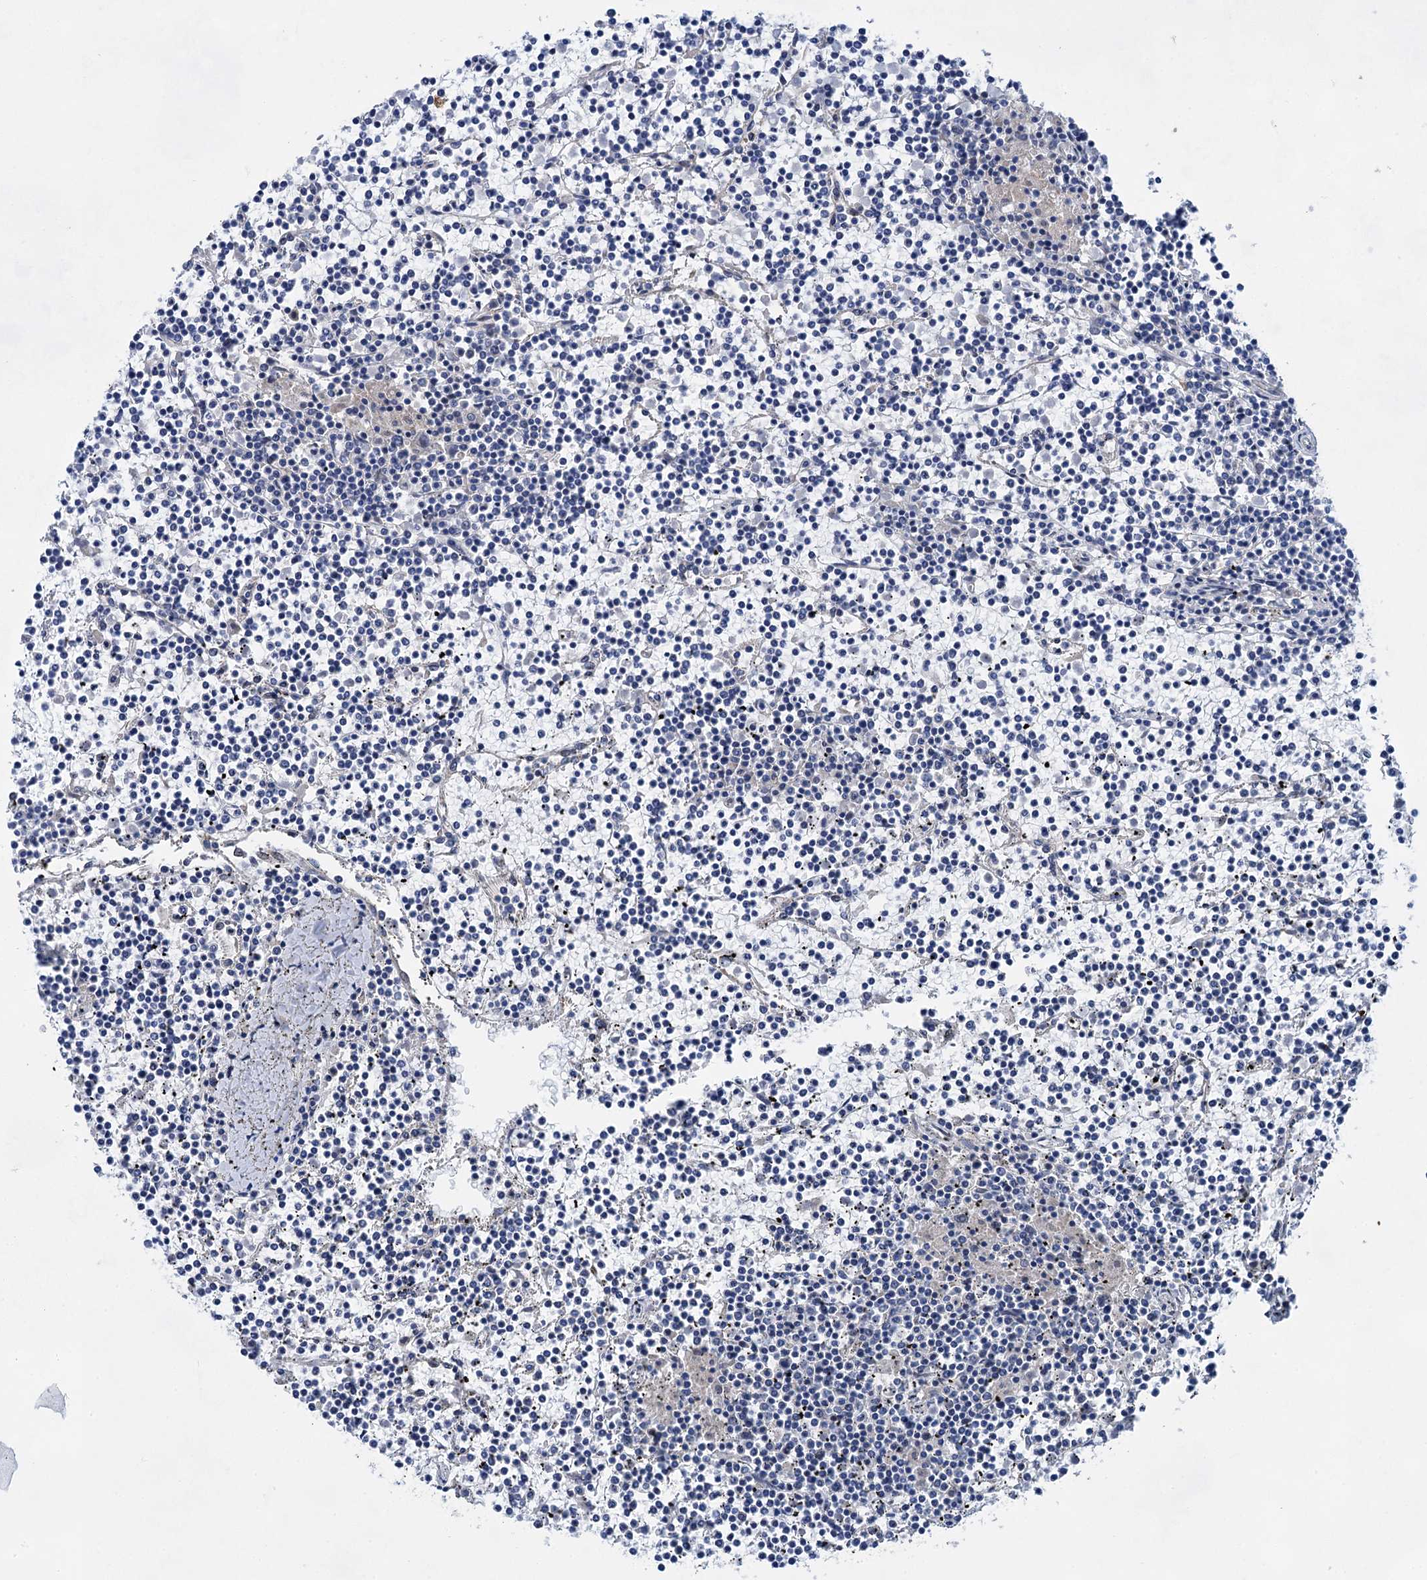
{"staining": {"intensity": "negative", "quantity": "none", "location": "none"}, "tissue": "lymphoma", "cell_type": "Tumor cells", "image_type": "cancer", "snomed": [{"axis": "morphology", "description": "Malignant lymphoma, non-Hodgkin's type, Low grade"}, {"axis": "topography", "description": "Spleen"}], "caption": "An image of human malignant lymphoma, non-Hodgkin's type (low-grade) is negative for staining in tumor cells.", "gene": "MORN3", "patient": {"sex": "female", "age": 19}}